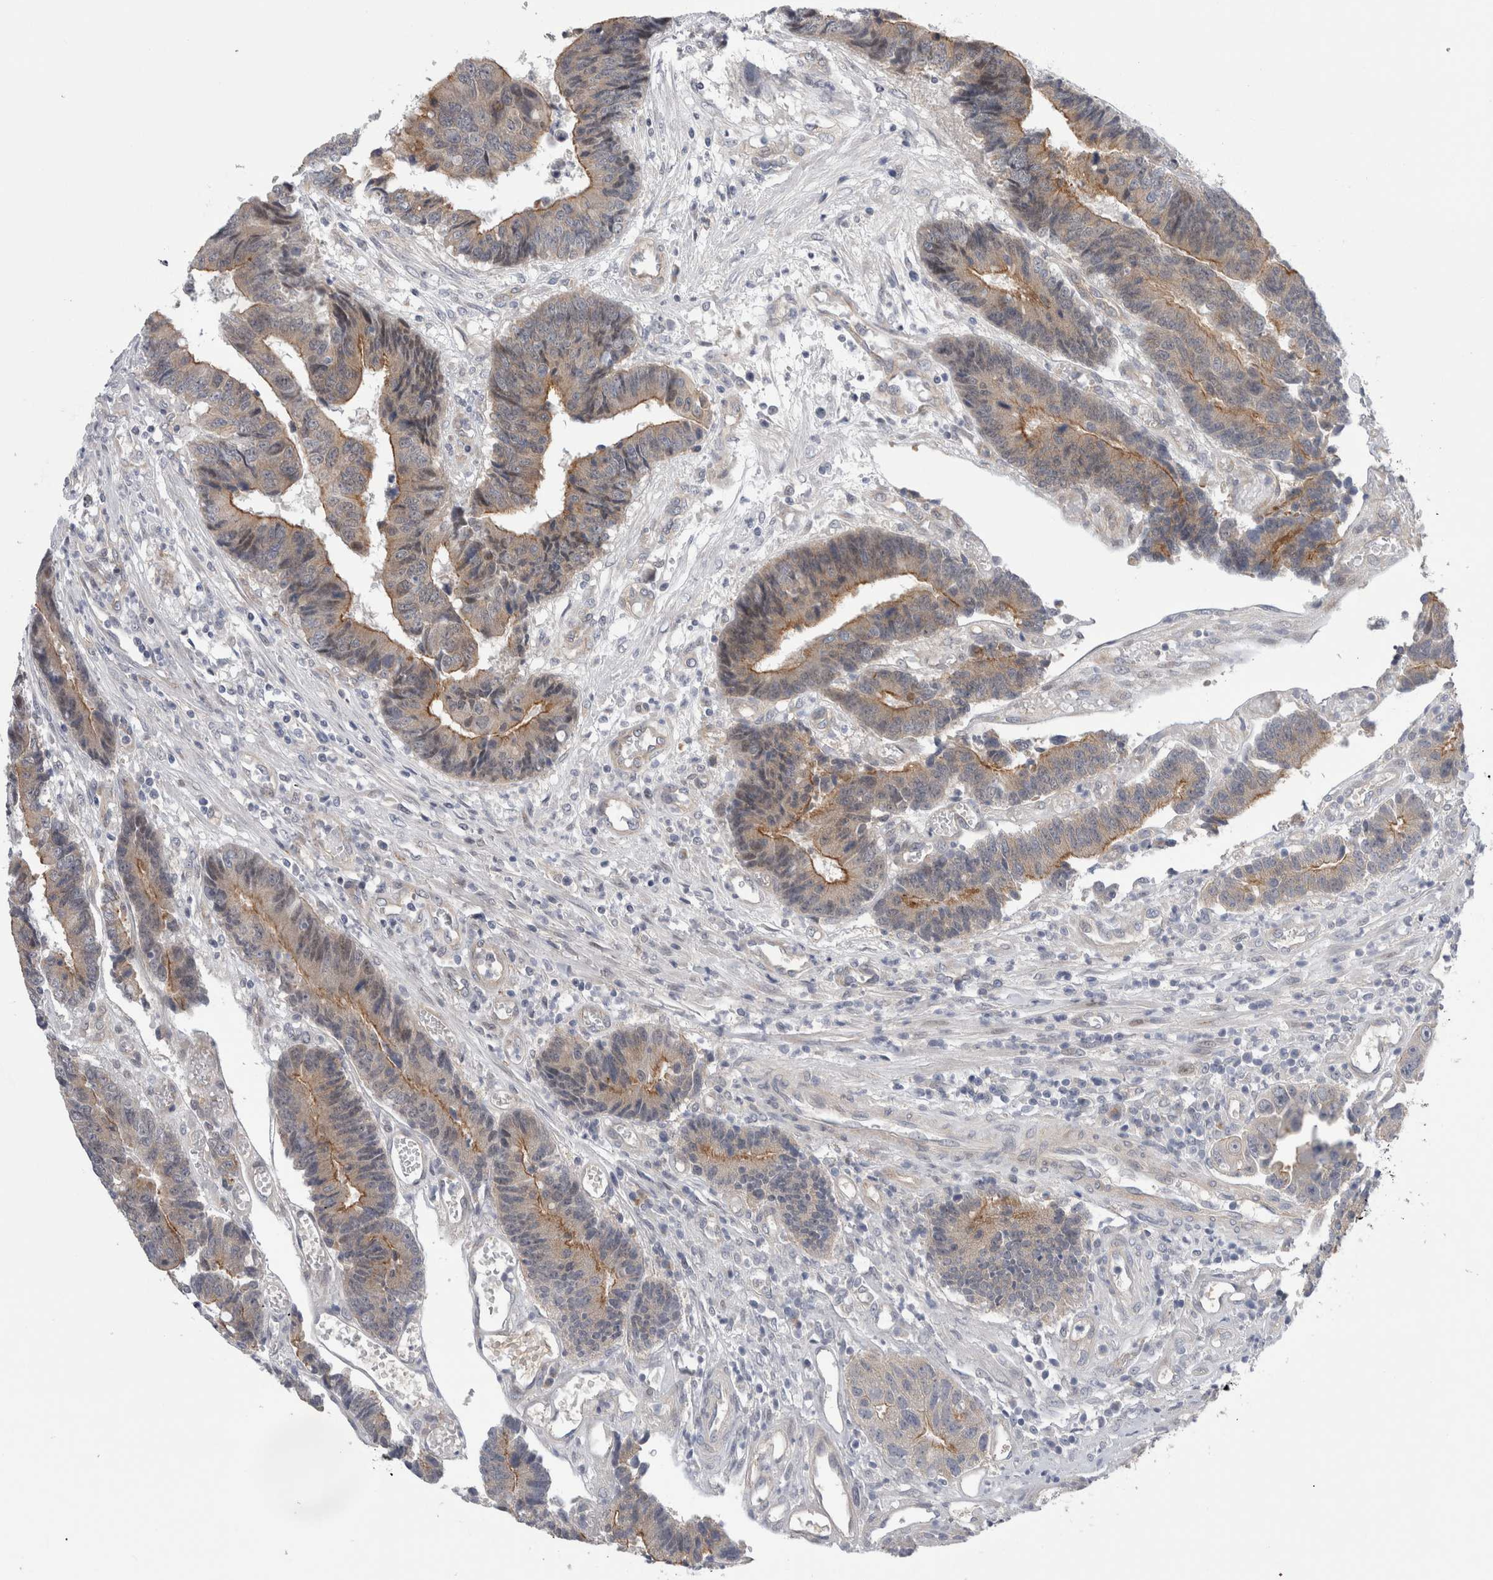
{"staining": {"intensity": "moderate", "quantity": "25%-75%", "location": "cytoplasmic/membranous,nuclear"}, "tissue": "colorectal cancer", "cell_type": "Tumor cells", "image_type": "cancer", "snomed": [{"axis": "morphology", "description": "Adenocarcinoma, NOS"}, {"axis": "topography", "description": "Rectum"}], "caption": "High-power microscopy captured an immunohistochemistry (IHC) histopathology image of adenocarcinoma (colorectal), revealing moderate cytoplasmic/membranous and nuclear positivity in approximately 25%-75% of tumor cells.", "gene": "TAFA5", "patient": {"sex": "male", "age": 84}}